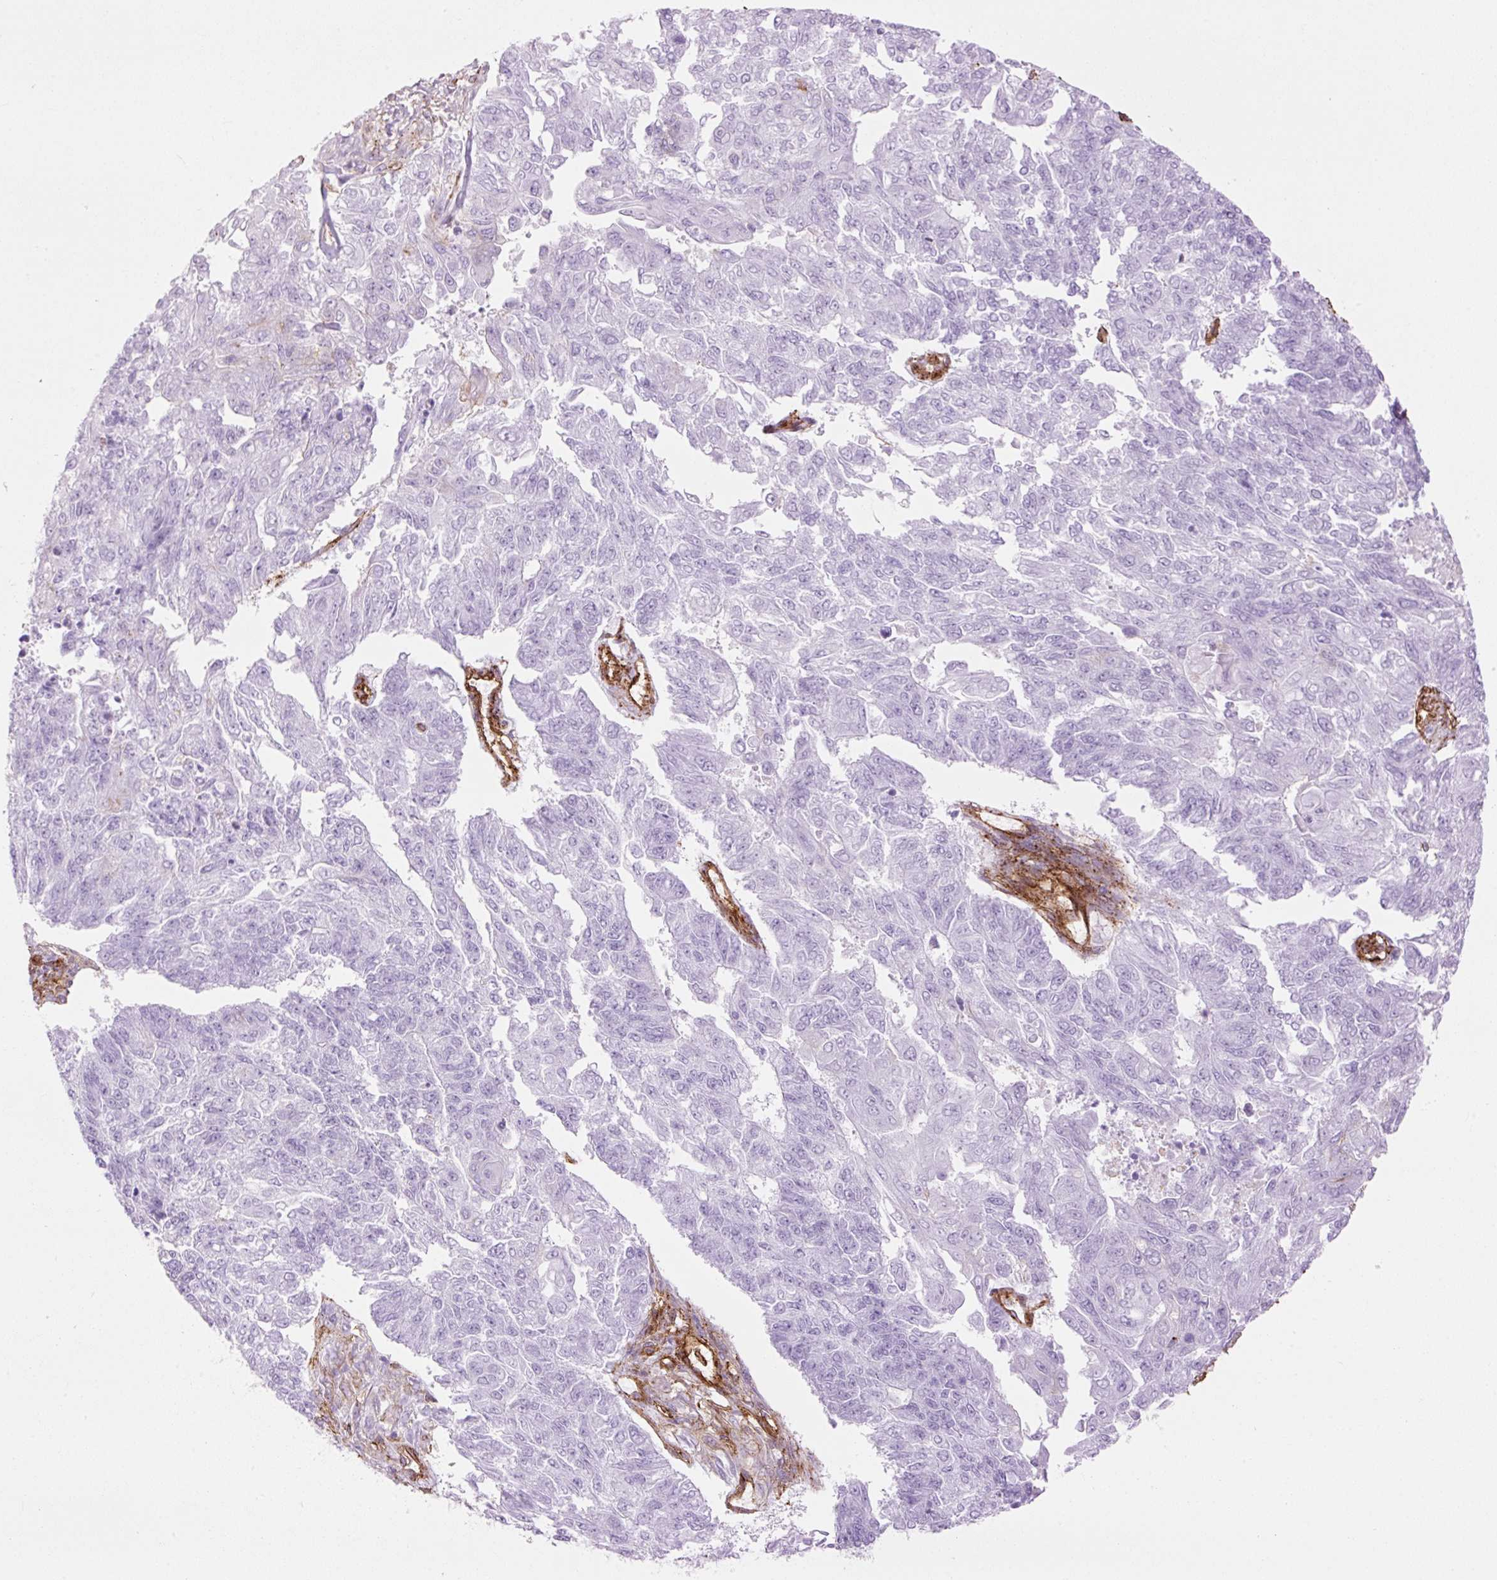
{"staining": {"intensity": "negative", "quantity": "none", "location": "none"}, "tissue": "endometrial cancer", "cell_type": "Tumor cells", "image_type": "cancer", "snomed": [{"axis": "morphology", "description": "Adenocarcinoma, NOS"}, {"axis": "topography", "description": "Endometrium"}], "caption": "High magnification brightfield microscopy of endometrial adenocarcinoma stained with DAB (3,3'-diaminobenzidine) (brown) and counterstained with hematoxylin (blue): tumor cells show no significant staining.", "gene": "CAV1", "patient": {"sex": "female", "age": 32}}